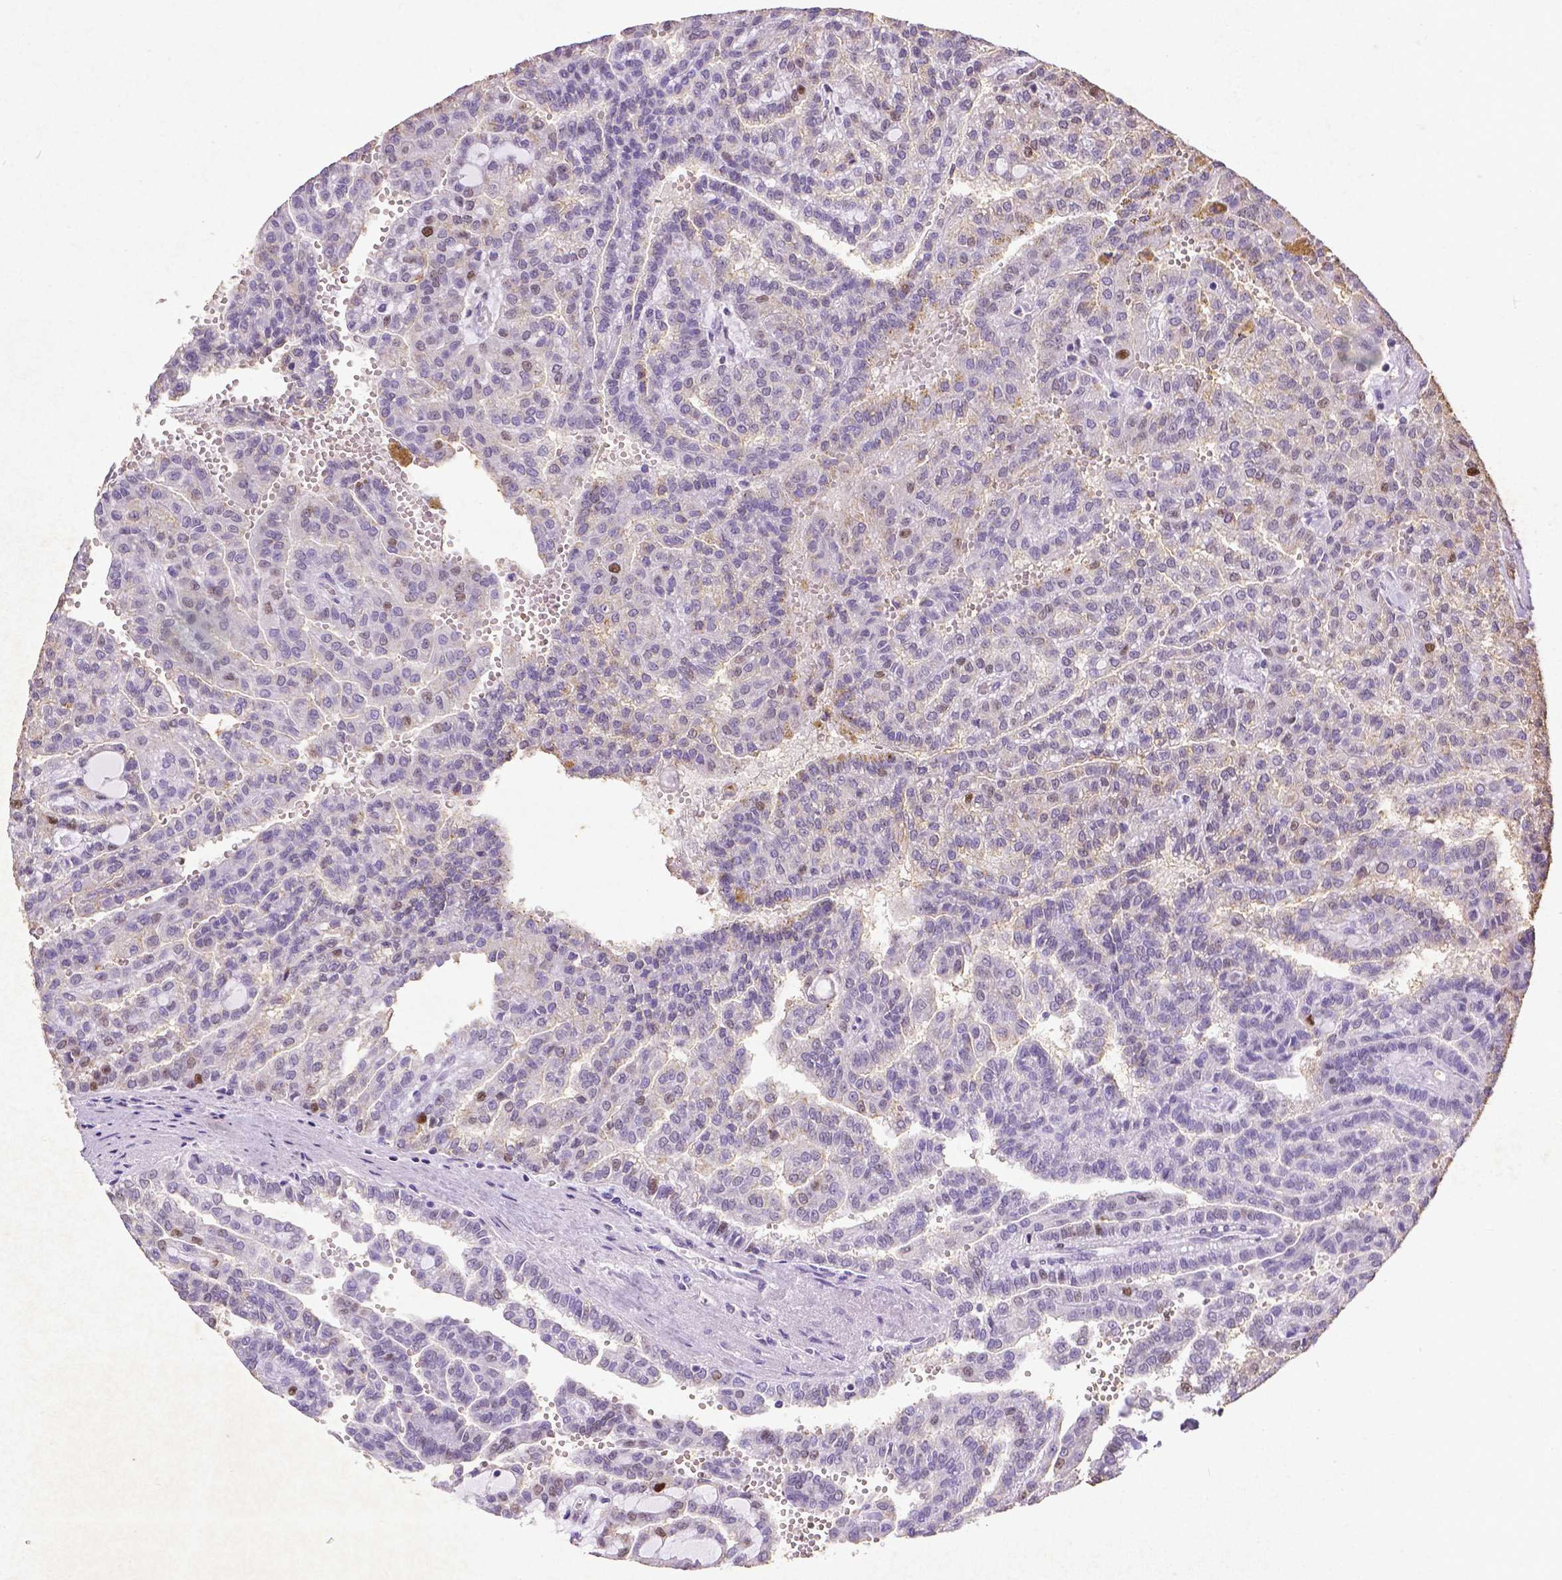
{"staining": {"intensity": "moderate", "quantity": "<25%", "location": "nuclear"}, "tissue": "renal cancer", "cell_type": "Tumor cells", "image_type": "cancer", "snomed": [{"axis": "morphology", "description": "Adenocarcinoma, NOS"}, {"axis": "topography", "description": "Kidney"}], "caption": "This photomicrograph shows IHC staining of renal cancer, with low moderate nuclear positivity in approximately <25% of tumor cells.", "gene": "CDKN1A", "patient": {"sex": "male", "age": 63}}